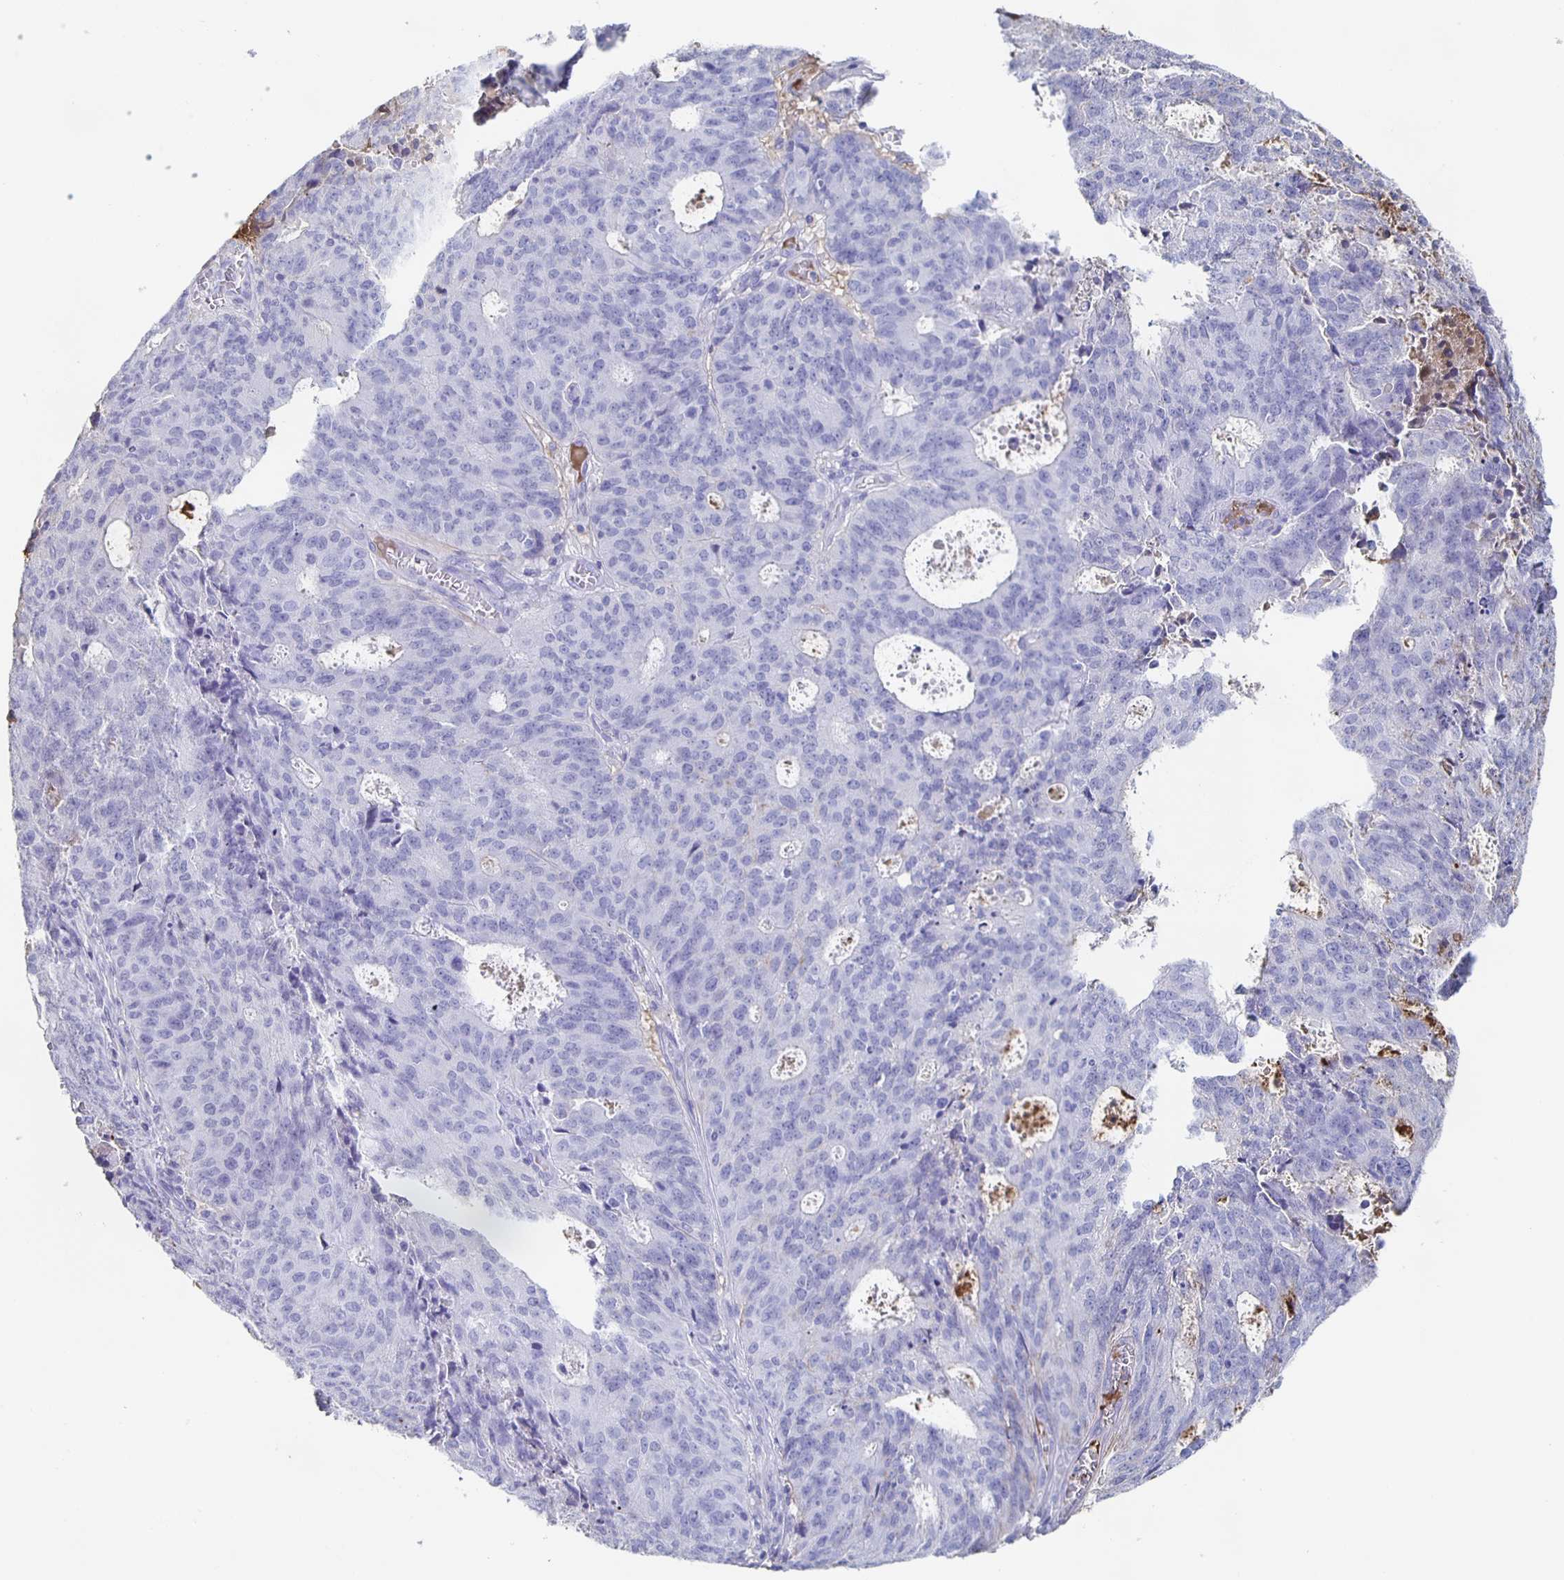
{"staining": {"intensity": "negative", "quantity": "none", "location": "none"}, "tissue": "endometrial cancer", "cell_type": "Tumor cells", "image_type": "cancer", "snomed": [{"axis": "morphology", "description": "Adenocarcinoma, NOS"}, {"axis": "topography", "description": "Endometrium"}], "caption": "Immunohistochemistry (IHC) of endometrial cancer reveals no expression in tumor cells.", "gene": "FGA", "patient": {"sex": "female", "age": 82}}